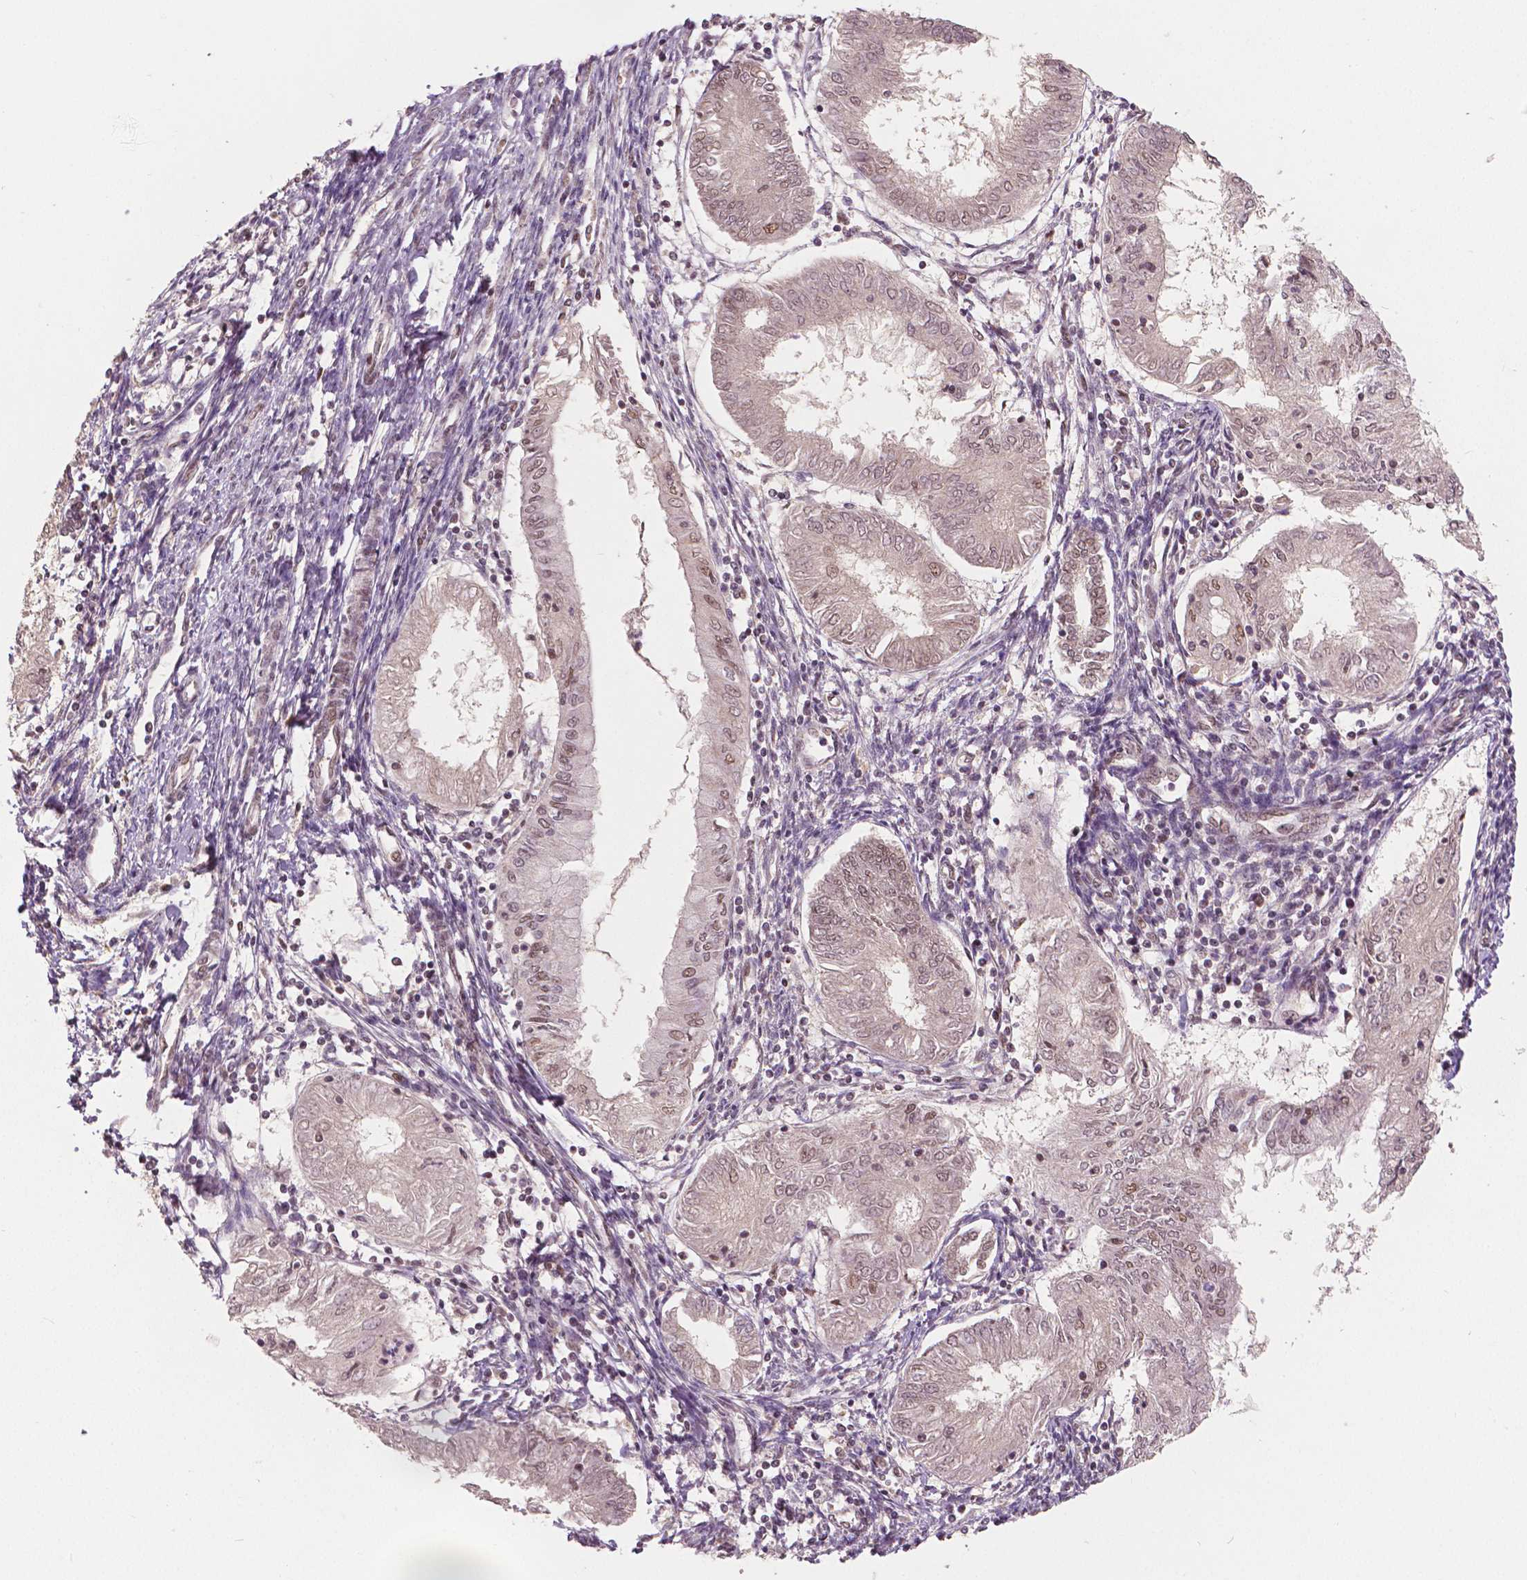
{"staining": {"intensity": "weak", "quantity": "25%-75%", "location": "nuclear"}, "tissue": "endometrial cancer", "cell_type": "Tumor cells", "image_type": "cancer", "snomed": [{"axis": "morphology", "description": "Adenocarcinoma, NOS"}, {"axis": "topography", "description": "Endometrium"}], "caption": "Tumor cells reveal weak nuclear staining in approximately 25%-75% of cells in endometrial cancer (adenocarcinoma). (DAB (3,3'-diaminobenzidine) = brown stain, brightfield microscopy at high magnification).", "gene": "NSD2", "patient": {"sex": "female", "age": 68}}